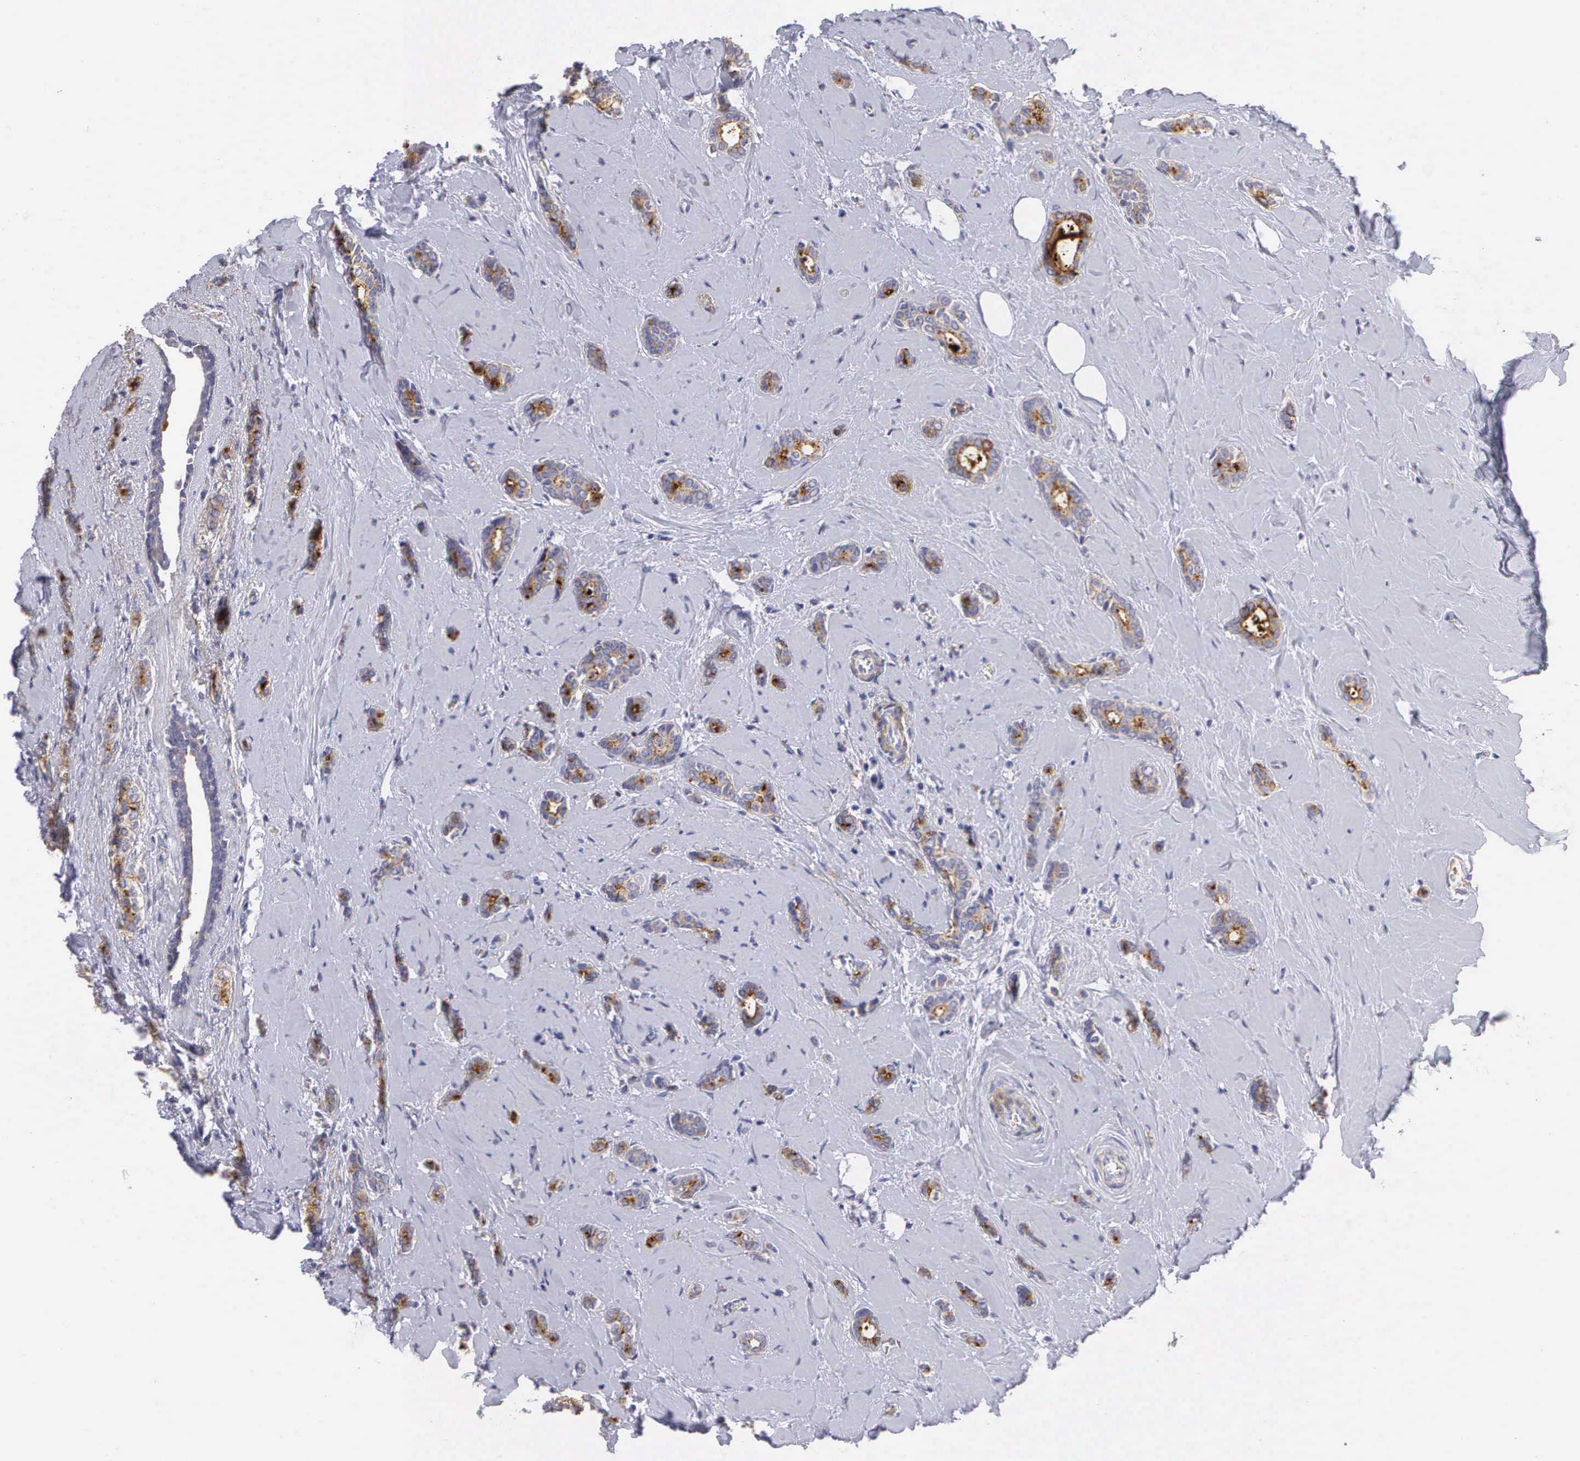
{"staining": {"intensity": "moderate", "quantity": "25%-75%", "location": "cytoplasmic/membranous"}, "tissue": "breast cancer", "cell_type": "Tumor cells", "image_type": "cancer", "snomed": [{"axis": "morphology", "description": "Duct carcinoma"}, {"axis": "topography", "description": "Breast"}], "caption": "Brown immunohistochemical staining in breast infiltrating ductal carcinoma shows moderate cytoplasmic/membranous staining in about 25%-75% of tumor cells.", "gene": "CLU", "patient": {"sex": "female", "age": 50}}